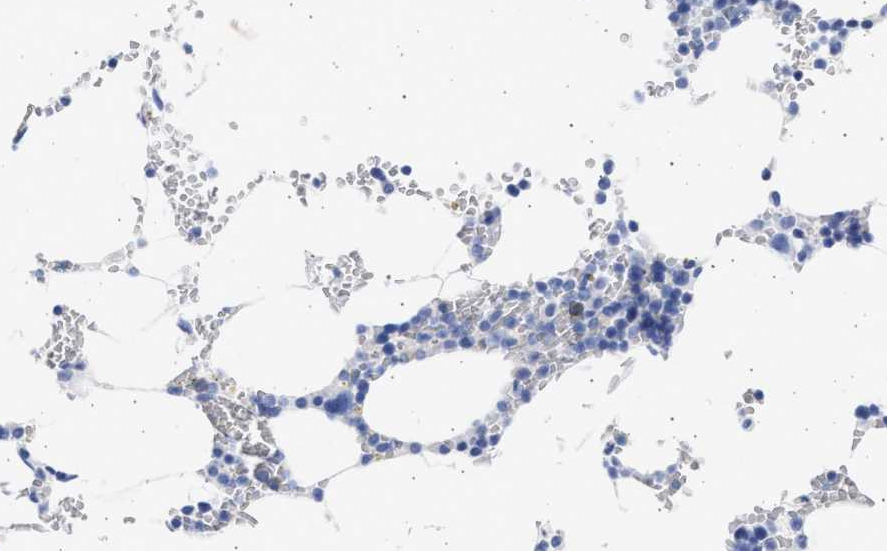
{"staining": {"intensity": "negative", "quantity": "none", "location": "none"}, "tissue": "bone marrow", "cell_type": "Hematopoietic cells", "image_type": "normal", "snomed": [{"axis": "morphology", "description": "Normal tissue, NOS"}, {"axis": "topography", "description": "Bone marrow"}], "caption": "A photomicrograph of bone marrow stained for a protein demonstrates no brown staining in hematopoietic cells. The staining is performed using DAB brown chromogen with nuclei counter-stained in using hematoxylin.", "gene": "ALDOC", "patient": {"sex": "male", "age": 70}}